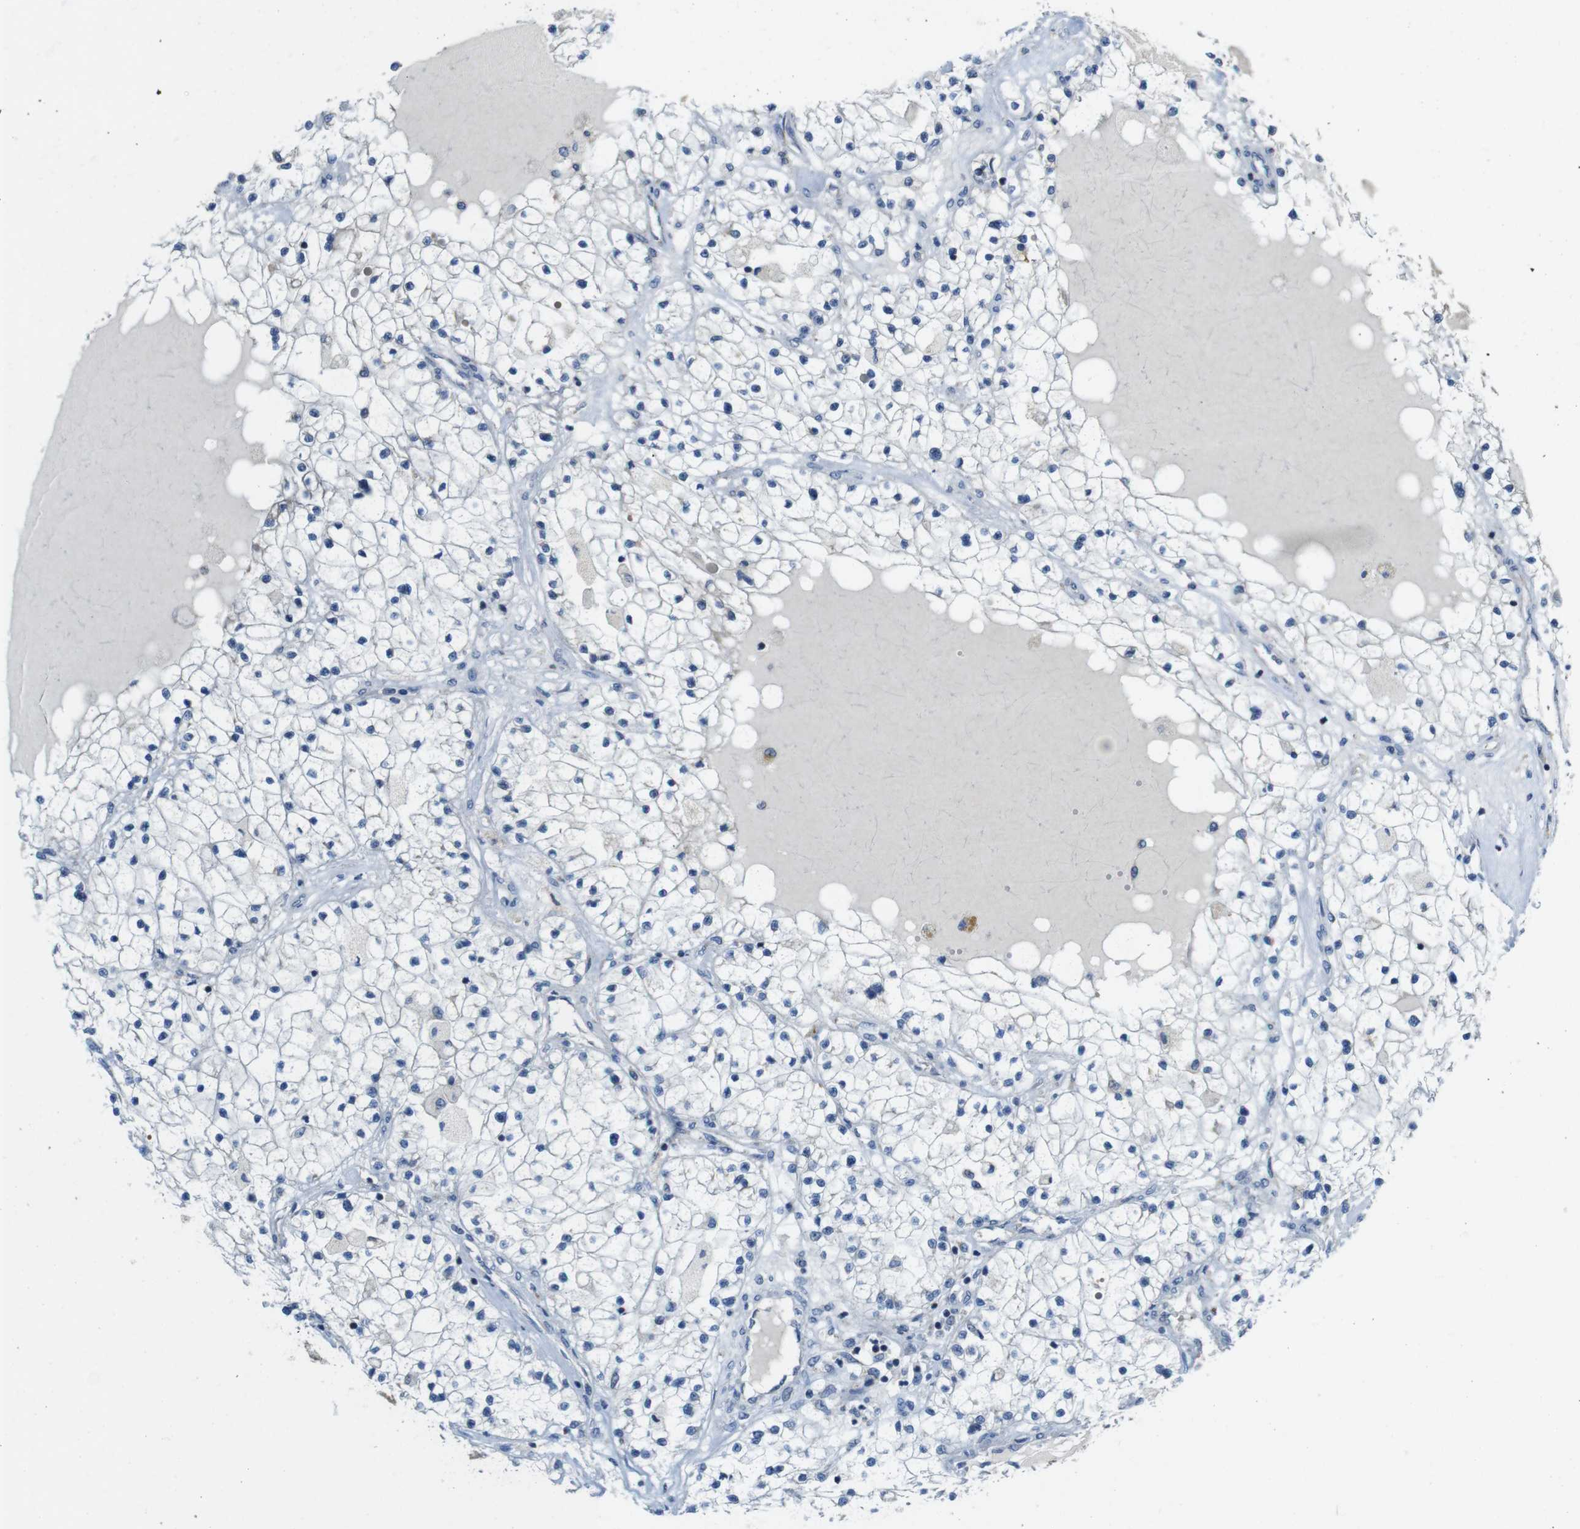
{"staining": {"intensity": "negative", "quantity": "none", "location": "none"}, "tissue": "renal cancer", "cell_type": "Tumor cells", "image_type": "cancer", "snomed": [{"axis": "morphology", "description": "Adenocarcinoma, NOS"}, {"axis": "topography", "description": "Kidney"}], "caption": "Immunohistochemical staining of renal cancer reveals no significant staining in tumor cells. (Brightfield microscopy of DAB (3,3'-diaminobenzidine) IHC at high magnification).", "gene": "MARCHF1", "patient": {"sex": "male", "age": 68}}